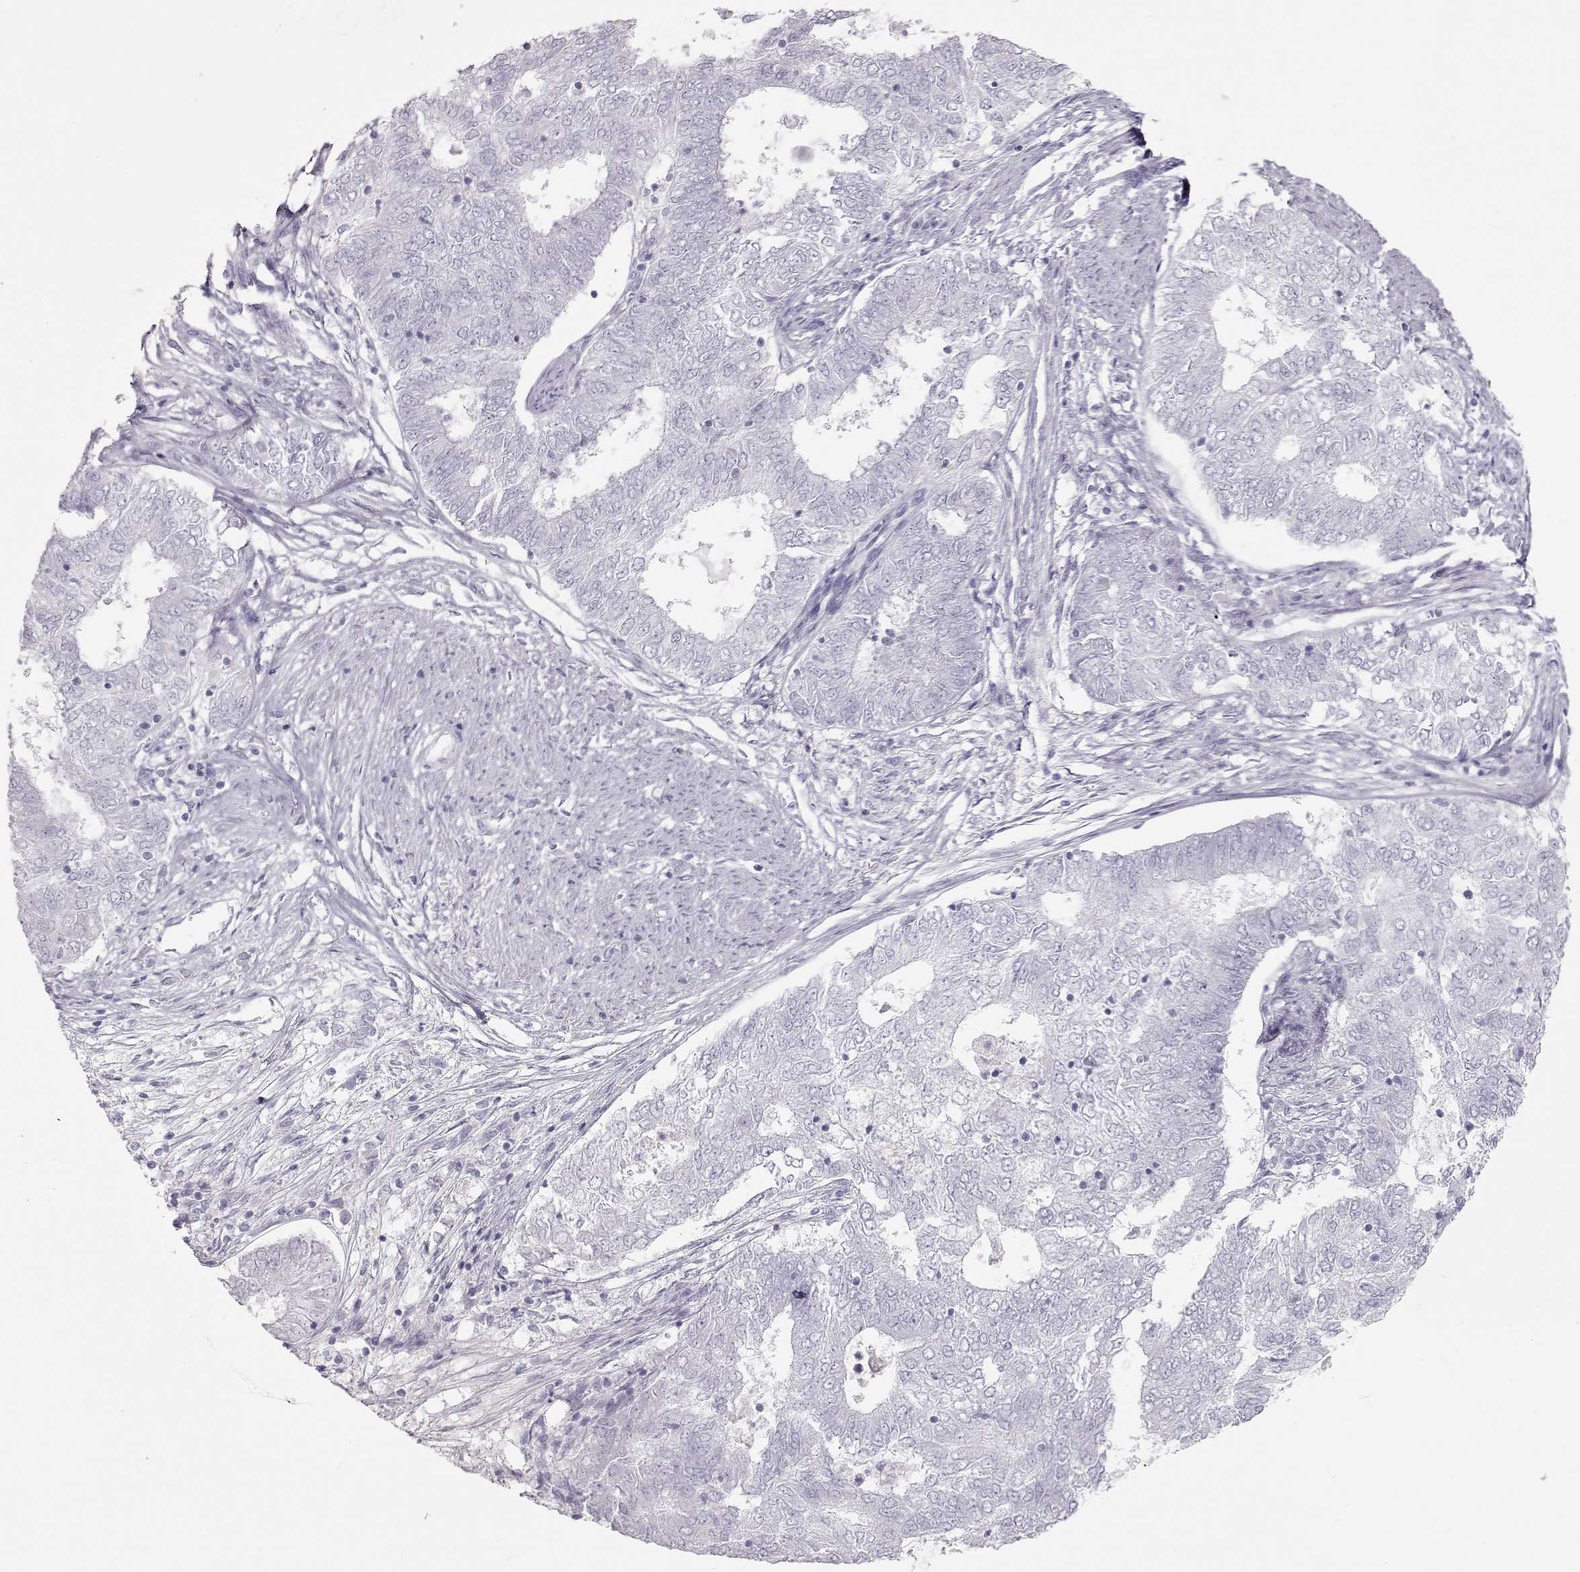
{"staining": {"intensity": "negative", "quantity": "none", "location": "none"}, "tissue": "endometrial cancer", "cell_type": "Tumor cells", "image_type": "cancer", "snomed": [{"axis": "morphology", "description": "Adenocarcinoma, NOS"}, {"axis": "topography", "description": "Endometrium"}], "caption": "Immunohistochemistry of endometrial cancer (adenocarcinoma) shows no staining in tumor cells. Nuclei are stained in blue.", "gene": "MIP", "patient": {"sex": "female", "age": 62}}